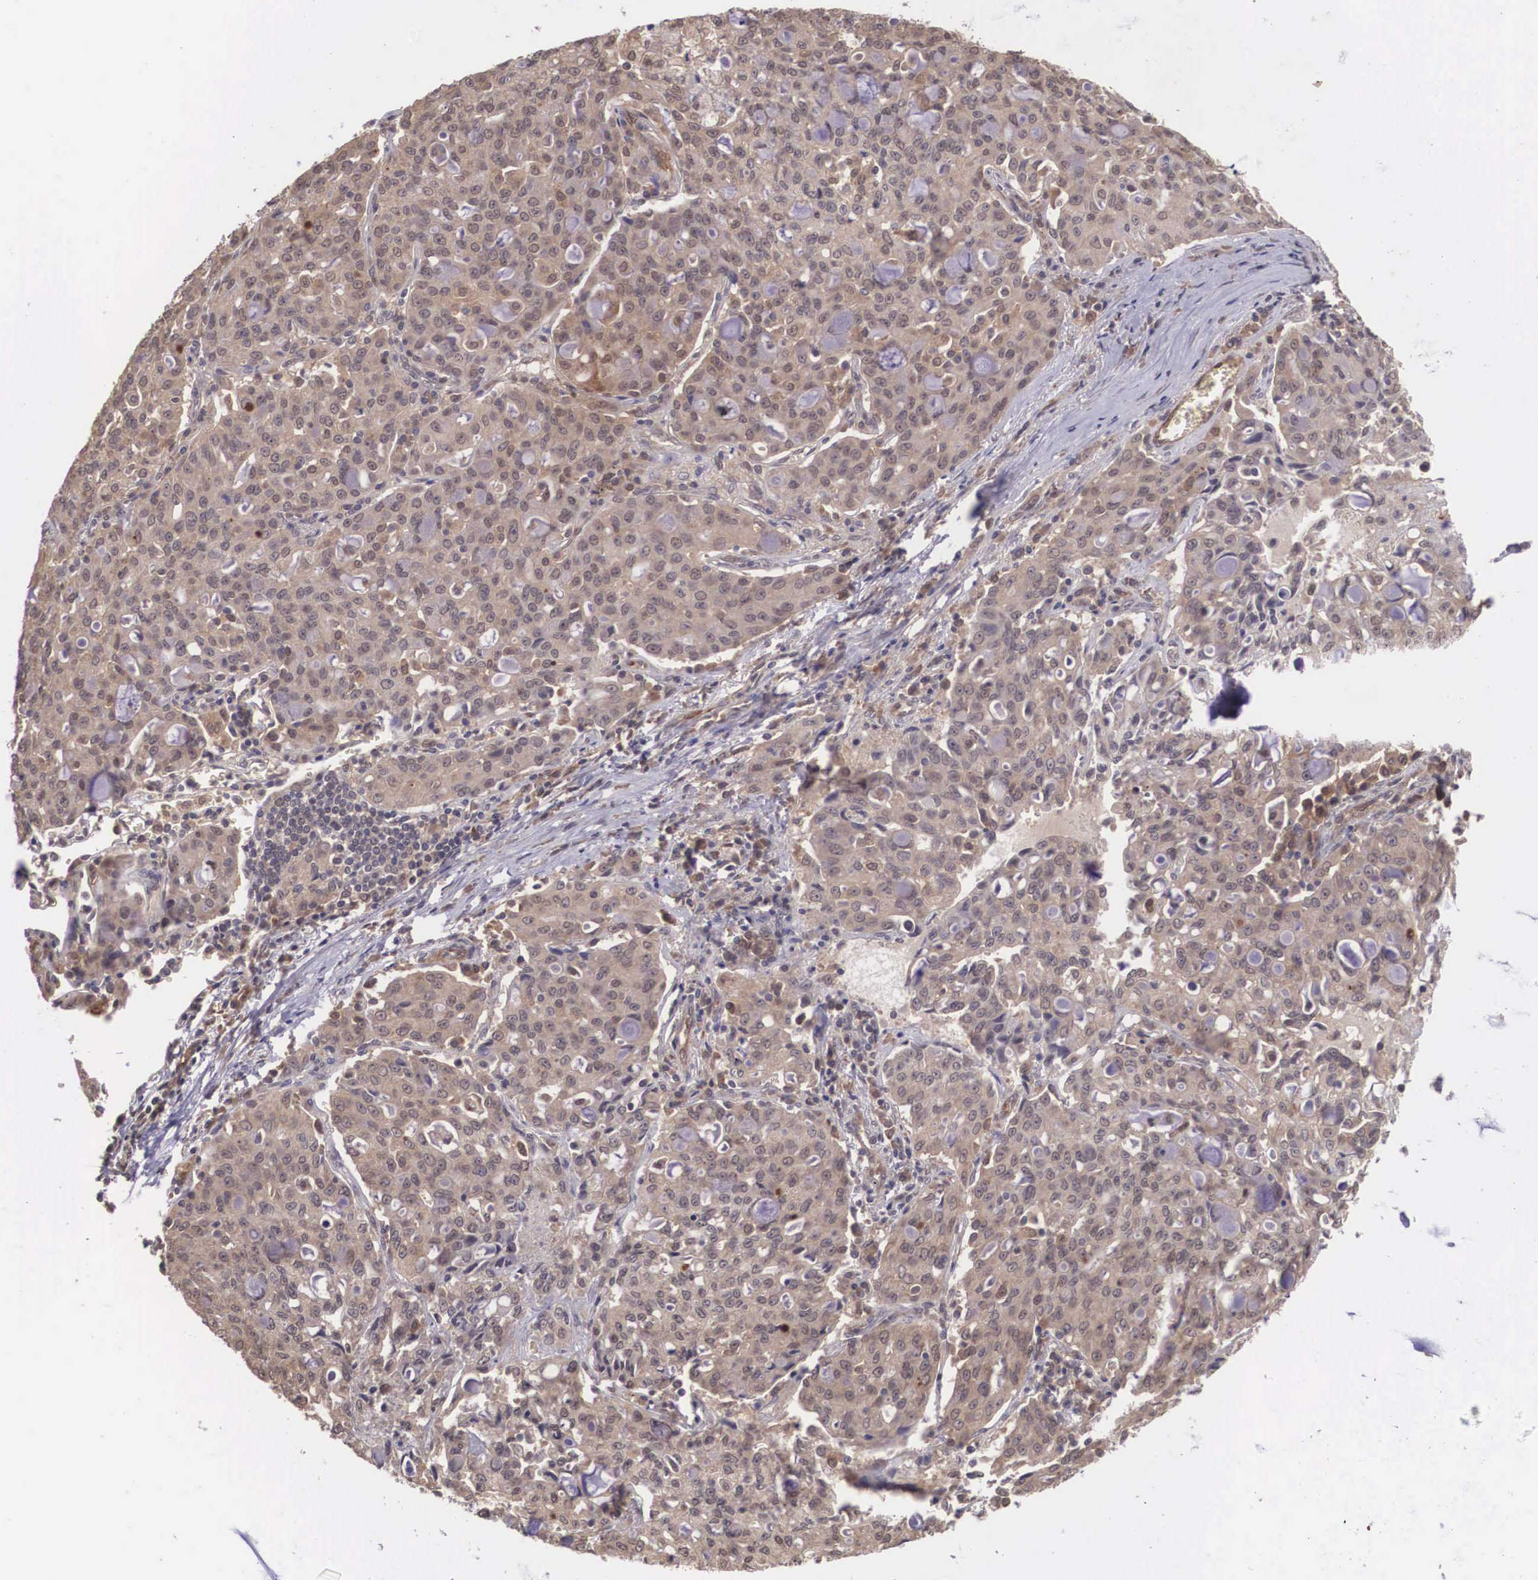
{"staining": {"intensity": "moderate", "quantity": ">75%", "location": "cytoplasmic/membranous"}, "tissue": "lung cancer", "cell_type": "Tumor cells", "image_type": "cancer", "snomed": [{"axis": "morphology", "description": "Adenocarcinoma, NOS"}, {"axis": "topography", "description": "Lung"}], "caption": "A medium amount of moderate cytoplasmic/membranous positivity is seen in about >75% of tumor cells in lung cancer (adenocarcinoma) tissue.", "gene": "VASH1", "patient": {"sex": "female", "age": 44}}